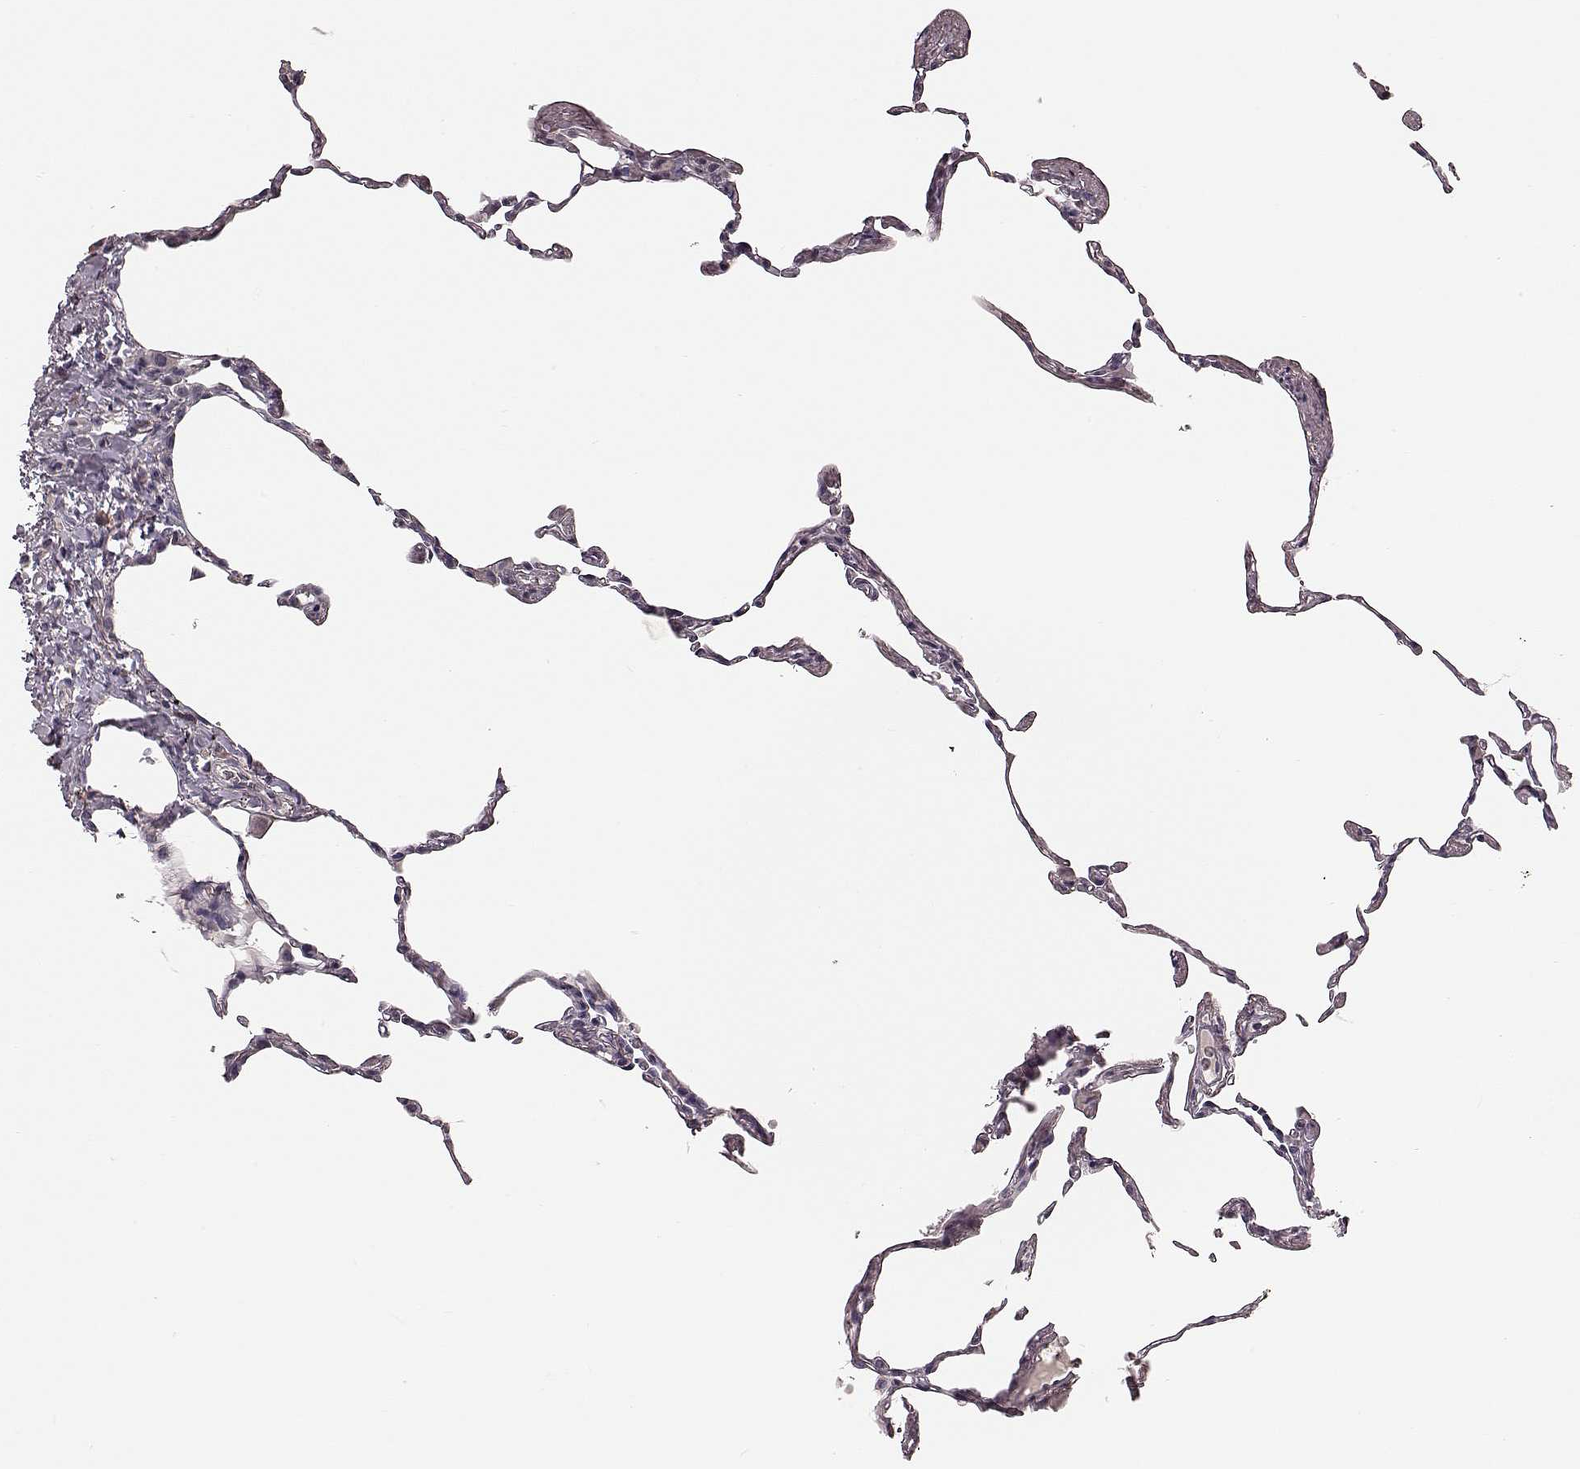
{"staining": {"intensity": "negative", "quantity": "none", "location": "none"}, "tissue": "lung", "cell_type": "Alveolar cells", "image_type": "normal", "snomed": [{"axis": "morphology", "description": "Normal tissue, NOS"}, {"axis": "topography", "description": "Lung"}], "caption": "The IHC histopathology image has no significant staining in alveolar cells of lung.", "gene": "MIA", "patient": {"sex": "female", "age": 57}}